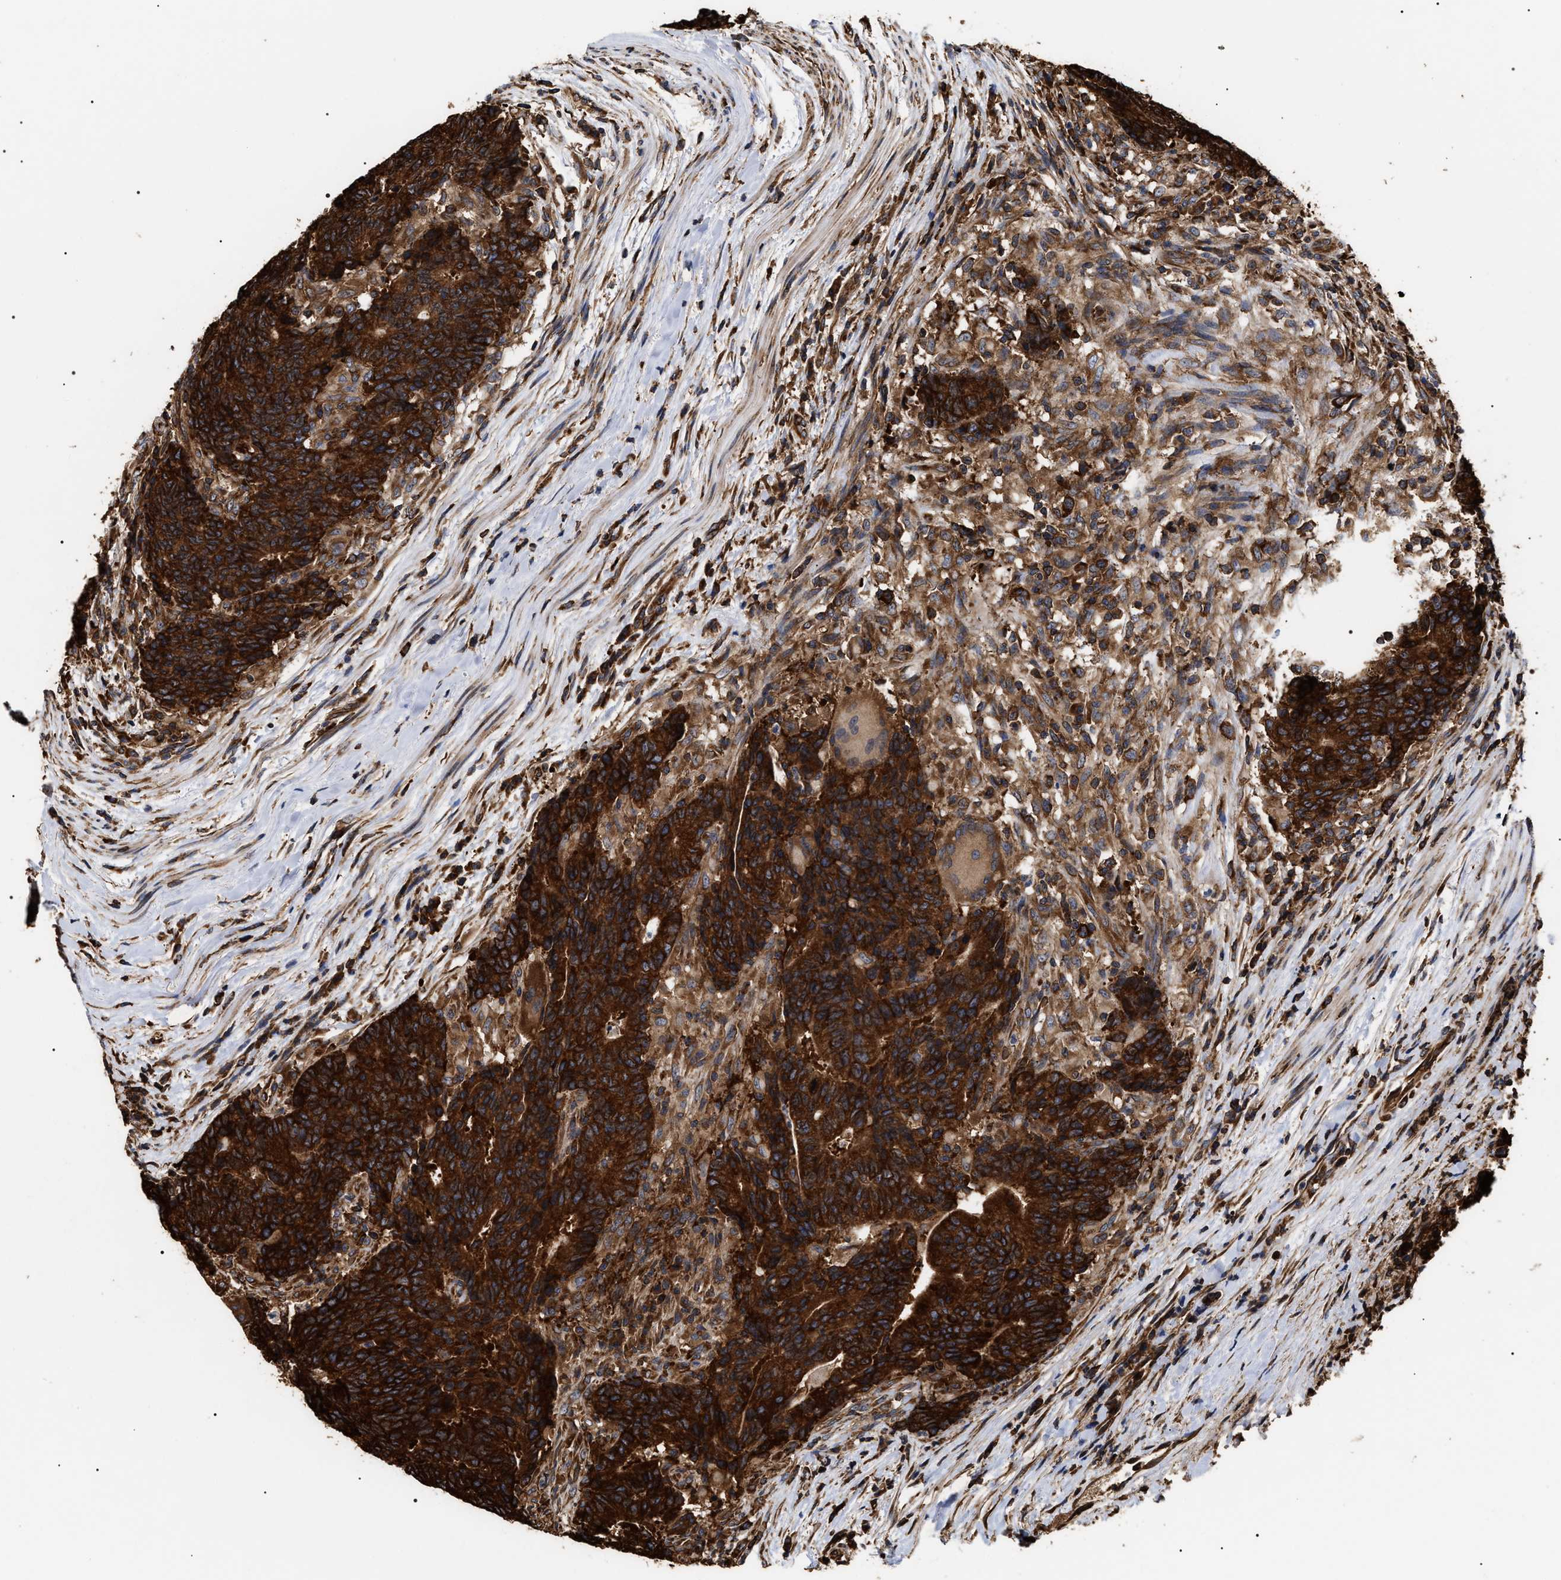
{"staining": {"intensity": "strong", "quantity": ">75%", "location": "cytoplasmic/membranous"}, "tissue": "colorectal cancer", "cell_type": "Tumor cells", "image_type": "cancer", "snomed": [{"axis": "morphology", "description": "Normal tissue, NOS"}, {"axis": "morphology", "description": "Adenocarcinoma, NOS"}, {"axis": "topography", "description": "Colon"}], "caption": "Brown immunohistochemical staining in colorectal cancer (adenocarcinoma) displays strong cytoplasmic/membranous positivity in approximately >75% of tumor cells. (DAB IHC, brown staining for protein, blue staining for nuclei).", "gene": "SERBP1", "patient": {"sex": "female", "age": 75}}